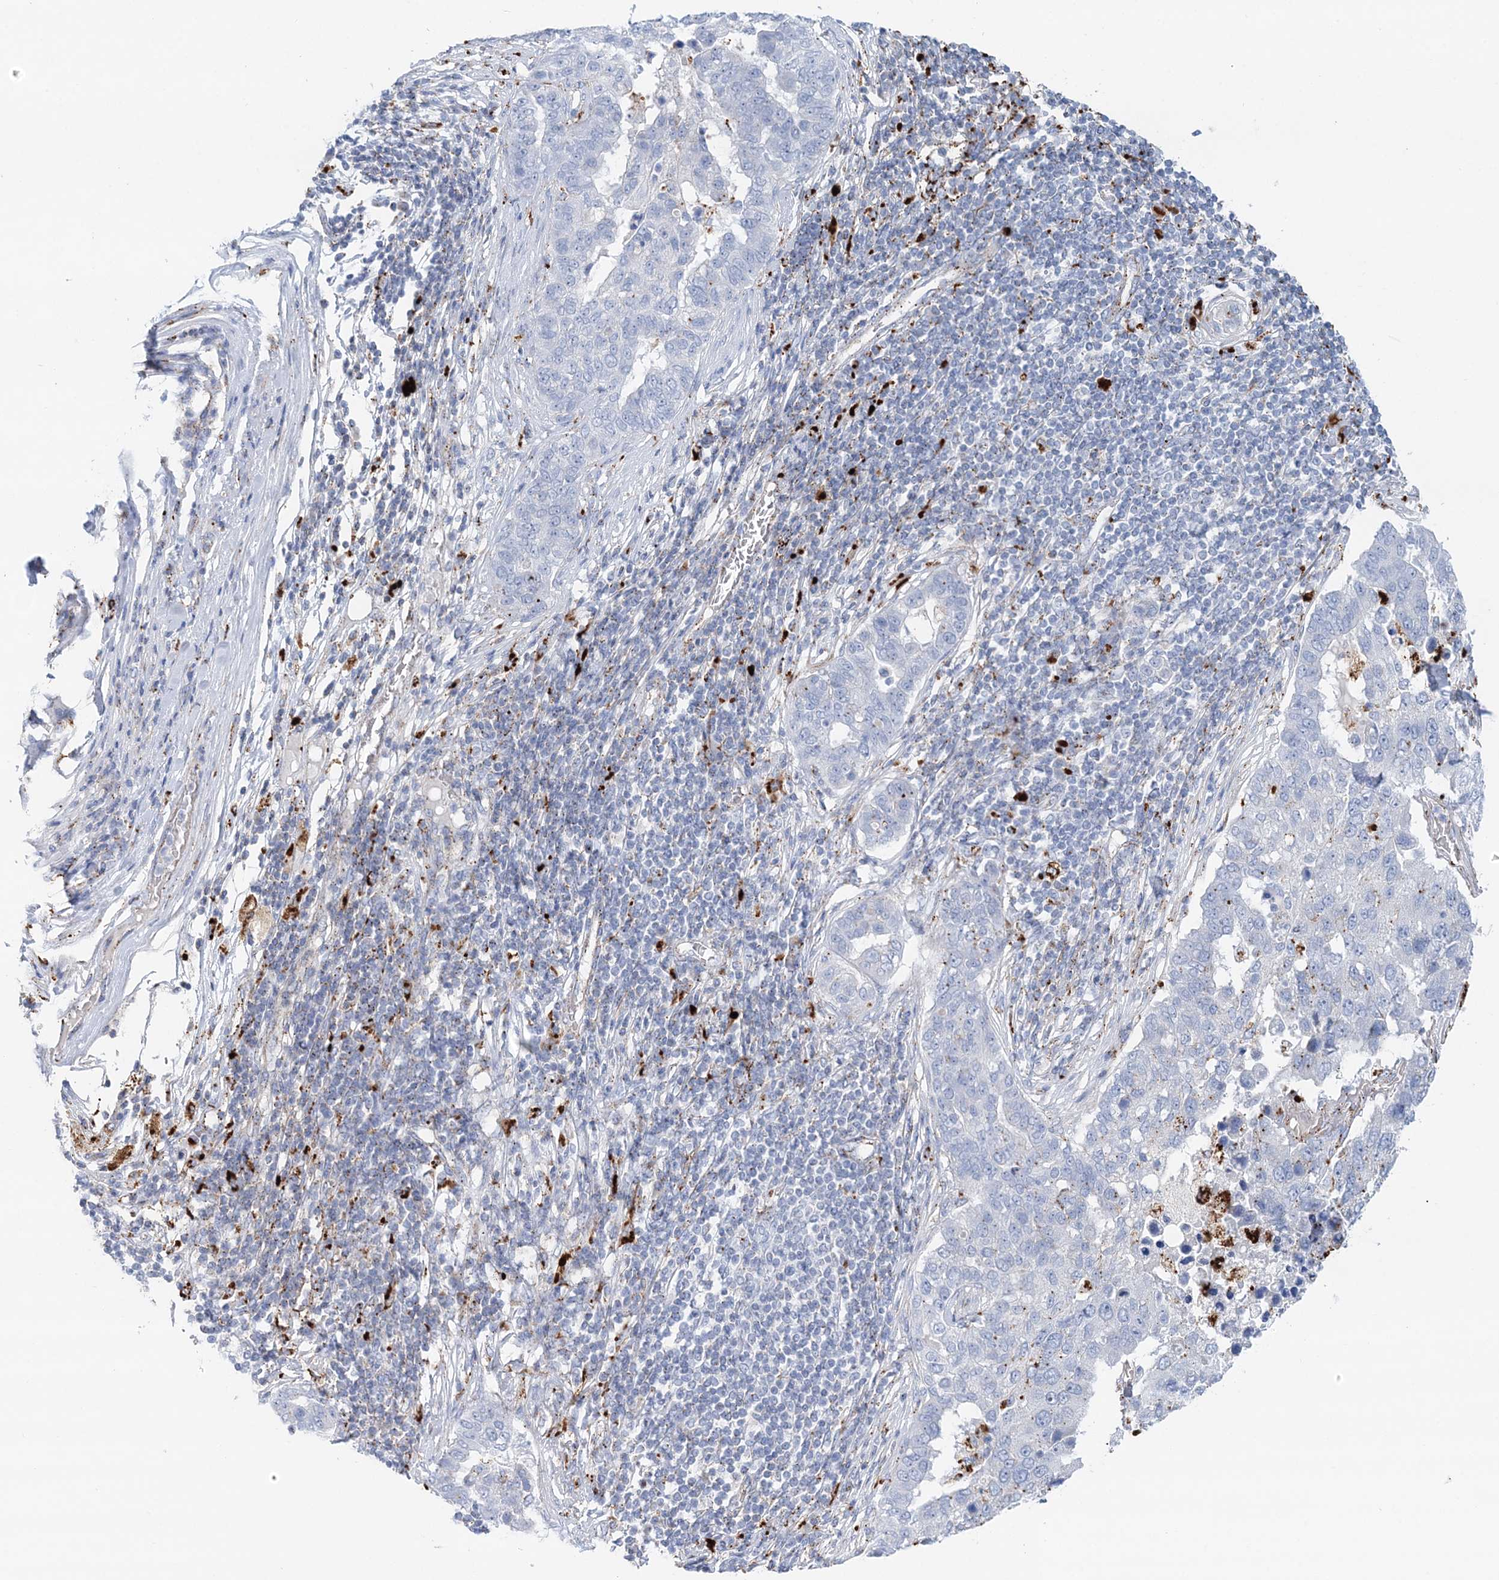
{"staining": {"intensity": "negative", "quantity": "none", "location": "none"}, "tissue": "pancreatic cancer", "cell_type": "Tumor cells", "image_type": "cancer", "snomed": [{"axis": "morphology", "description": "Adenocarcinoma, NOS"}, {"axis": "topography", "description": "Pancreas"}], "caption": "Pancreatic adenocarcinoma stained for a protein using immunohistochemistry reveals no expression tumor cells.", "gene": "TPP1", "patient": {"sex": "female", "age": 61}}